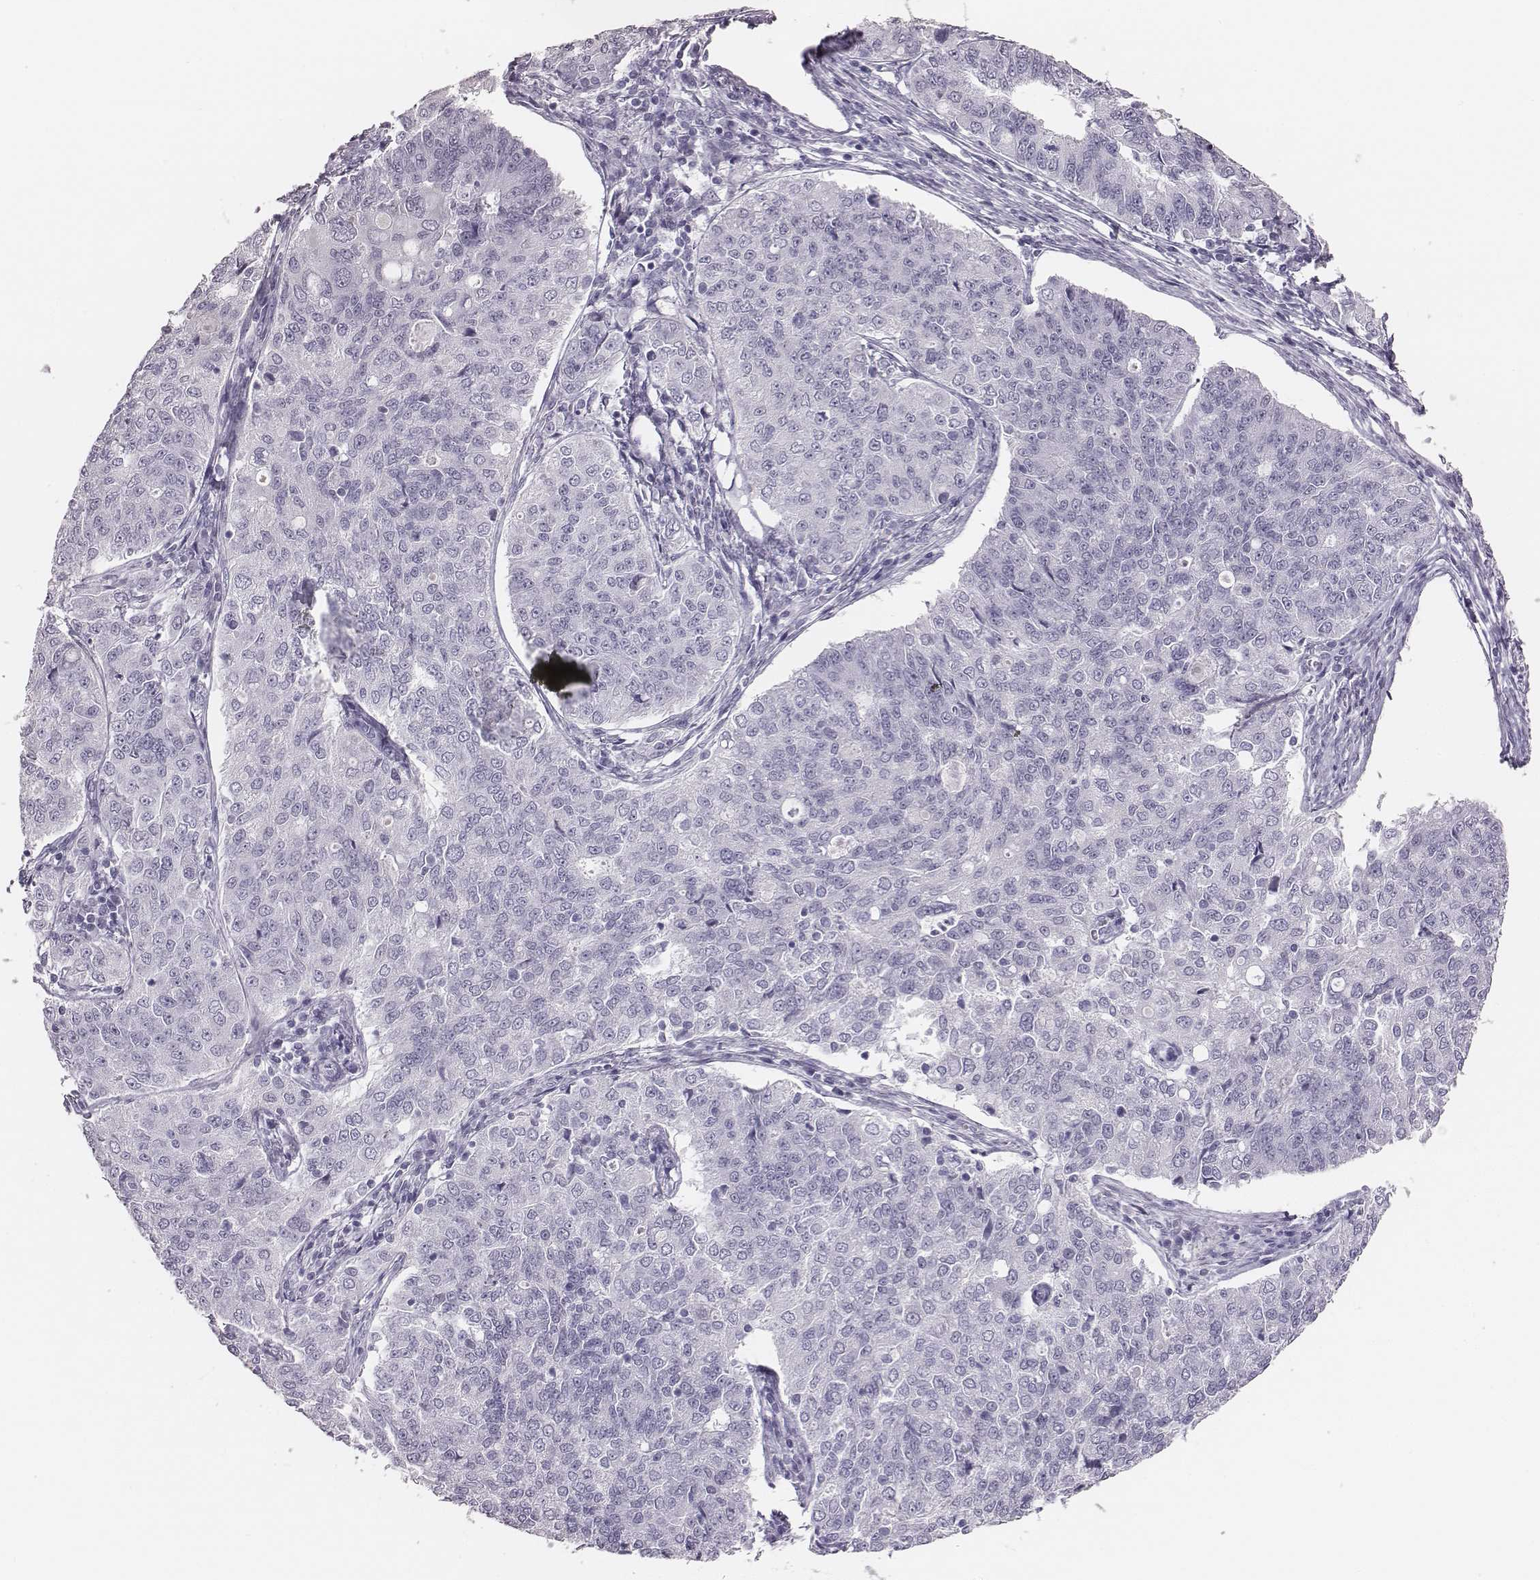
{"staining": {"intensity": "negative", "quantity": "none", "location": "none"}, "tissue": "endometrial cancer", "cell_type": "Tumor cells", "image_type": "cancer", "snomed": [{"axis": "morphology", "description": "Adenocarcinoma, NOS"}, {"axis": "topography", "description": "Endometrium"}], "caption": "Photomicrograph shows no protein positivity in tumor cells of adenocarcinoma (endometrial) tissue.", "gene": "H1-6", "patient": {"sex": "female", "age": 43}}